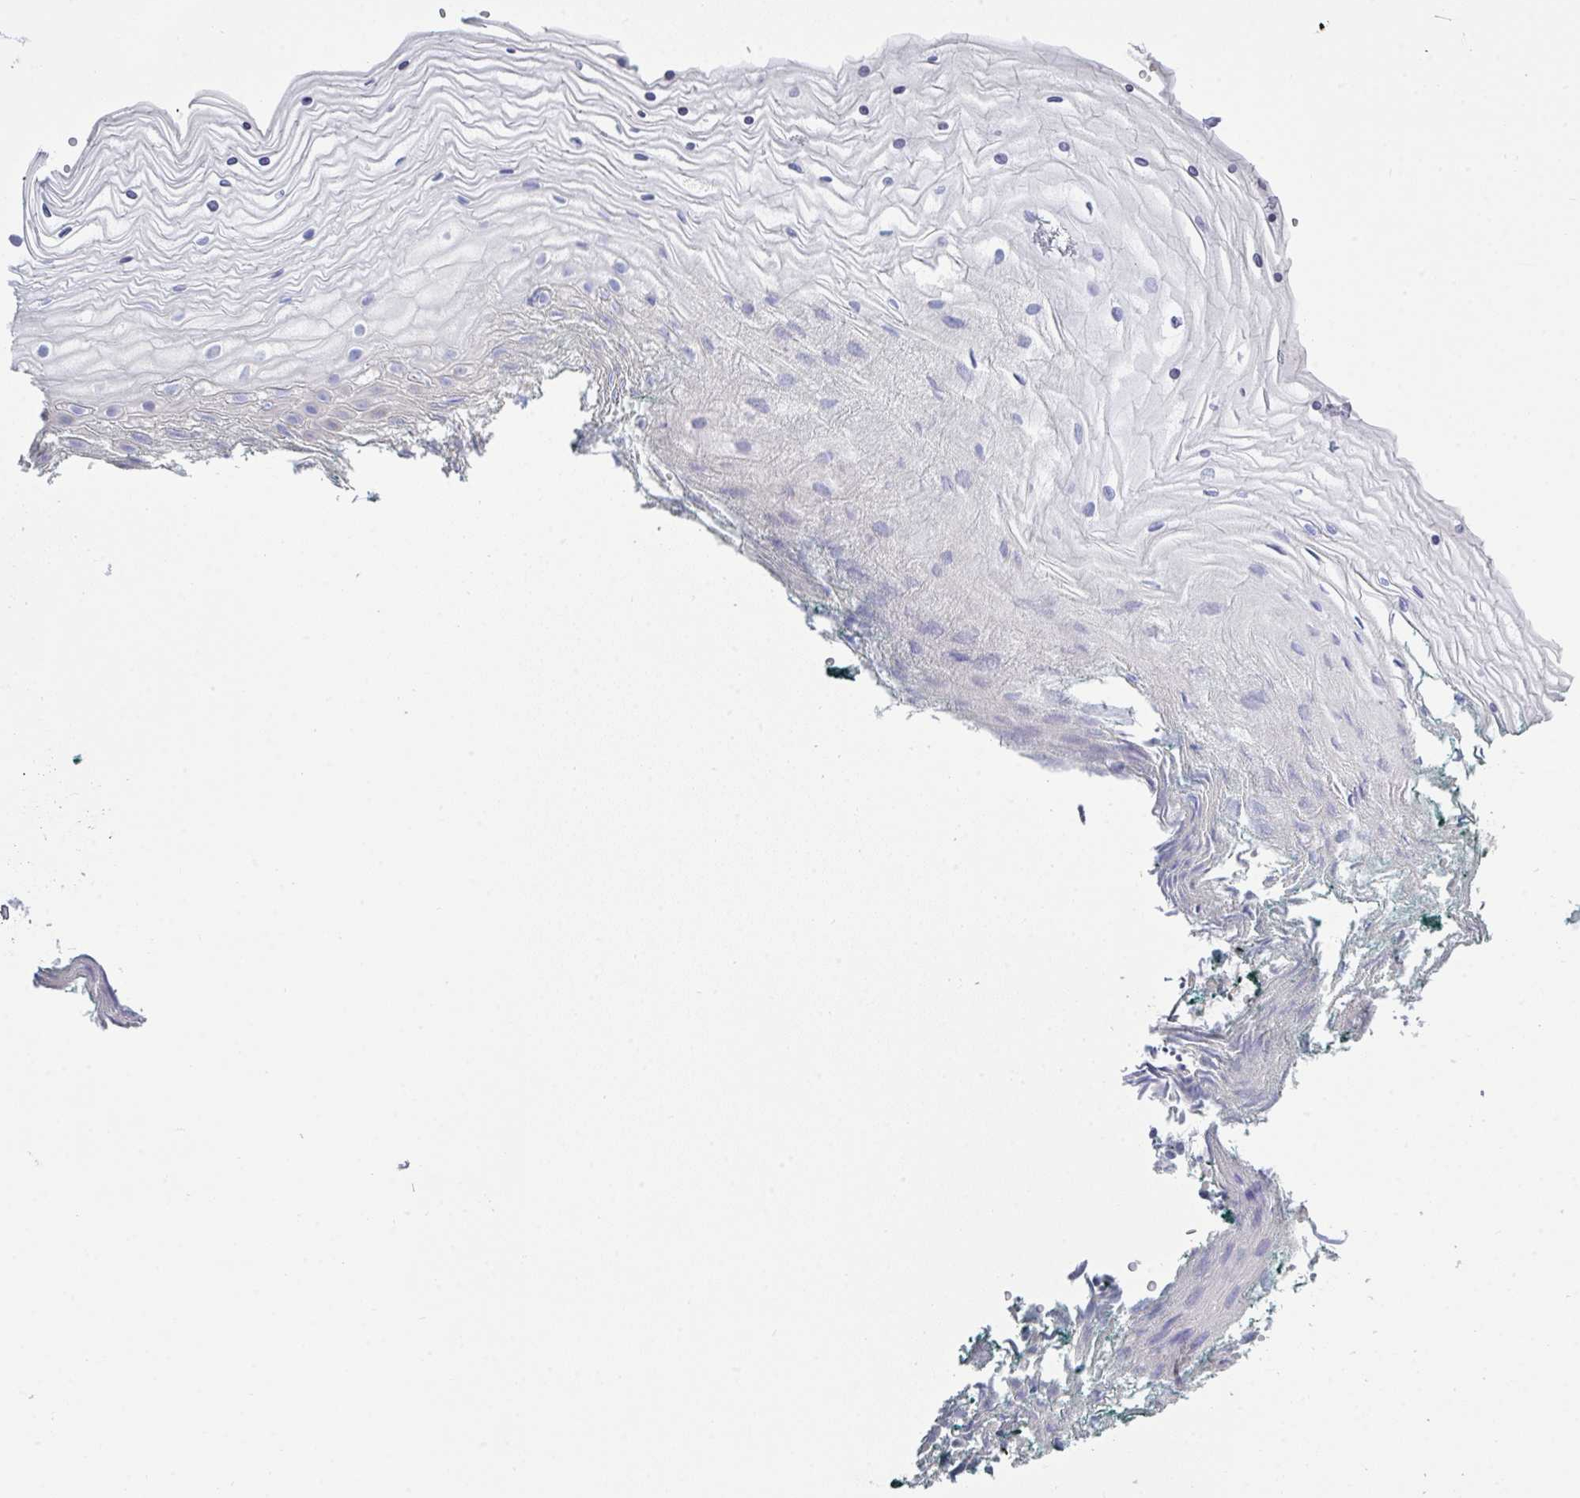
{"staining": {"intensity": "negative", "quantity": "none", "location": "none"}, "tissue": "vagina", "cell_type": "Squamous epithelial cells", "image_type": "normal", "snomed": [{"axis": "morphology", "description": "Normal tissue, NOS"}, {"axis": "topography", "description": "Vagina"}], "caption": "Immunohistochemical staining of unremarkable human vagina displays no significant positivity in squamous epithelial cells. (DAB (3,3'-diaminobenzidine) IHC visualized using brightfield microscopy, high magnification).", "gene": "LRRC58", "patient": {"sex": "female", "age": 38}}